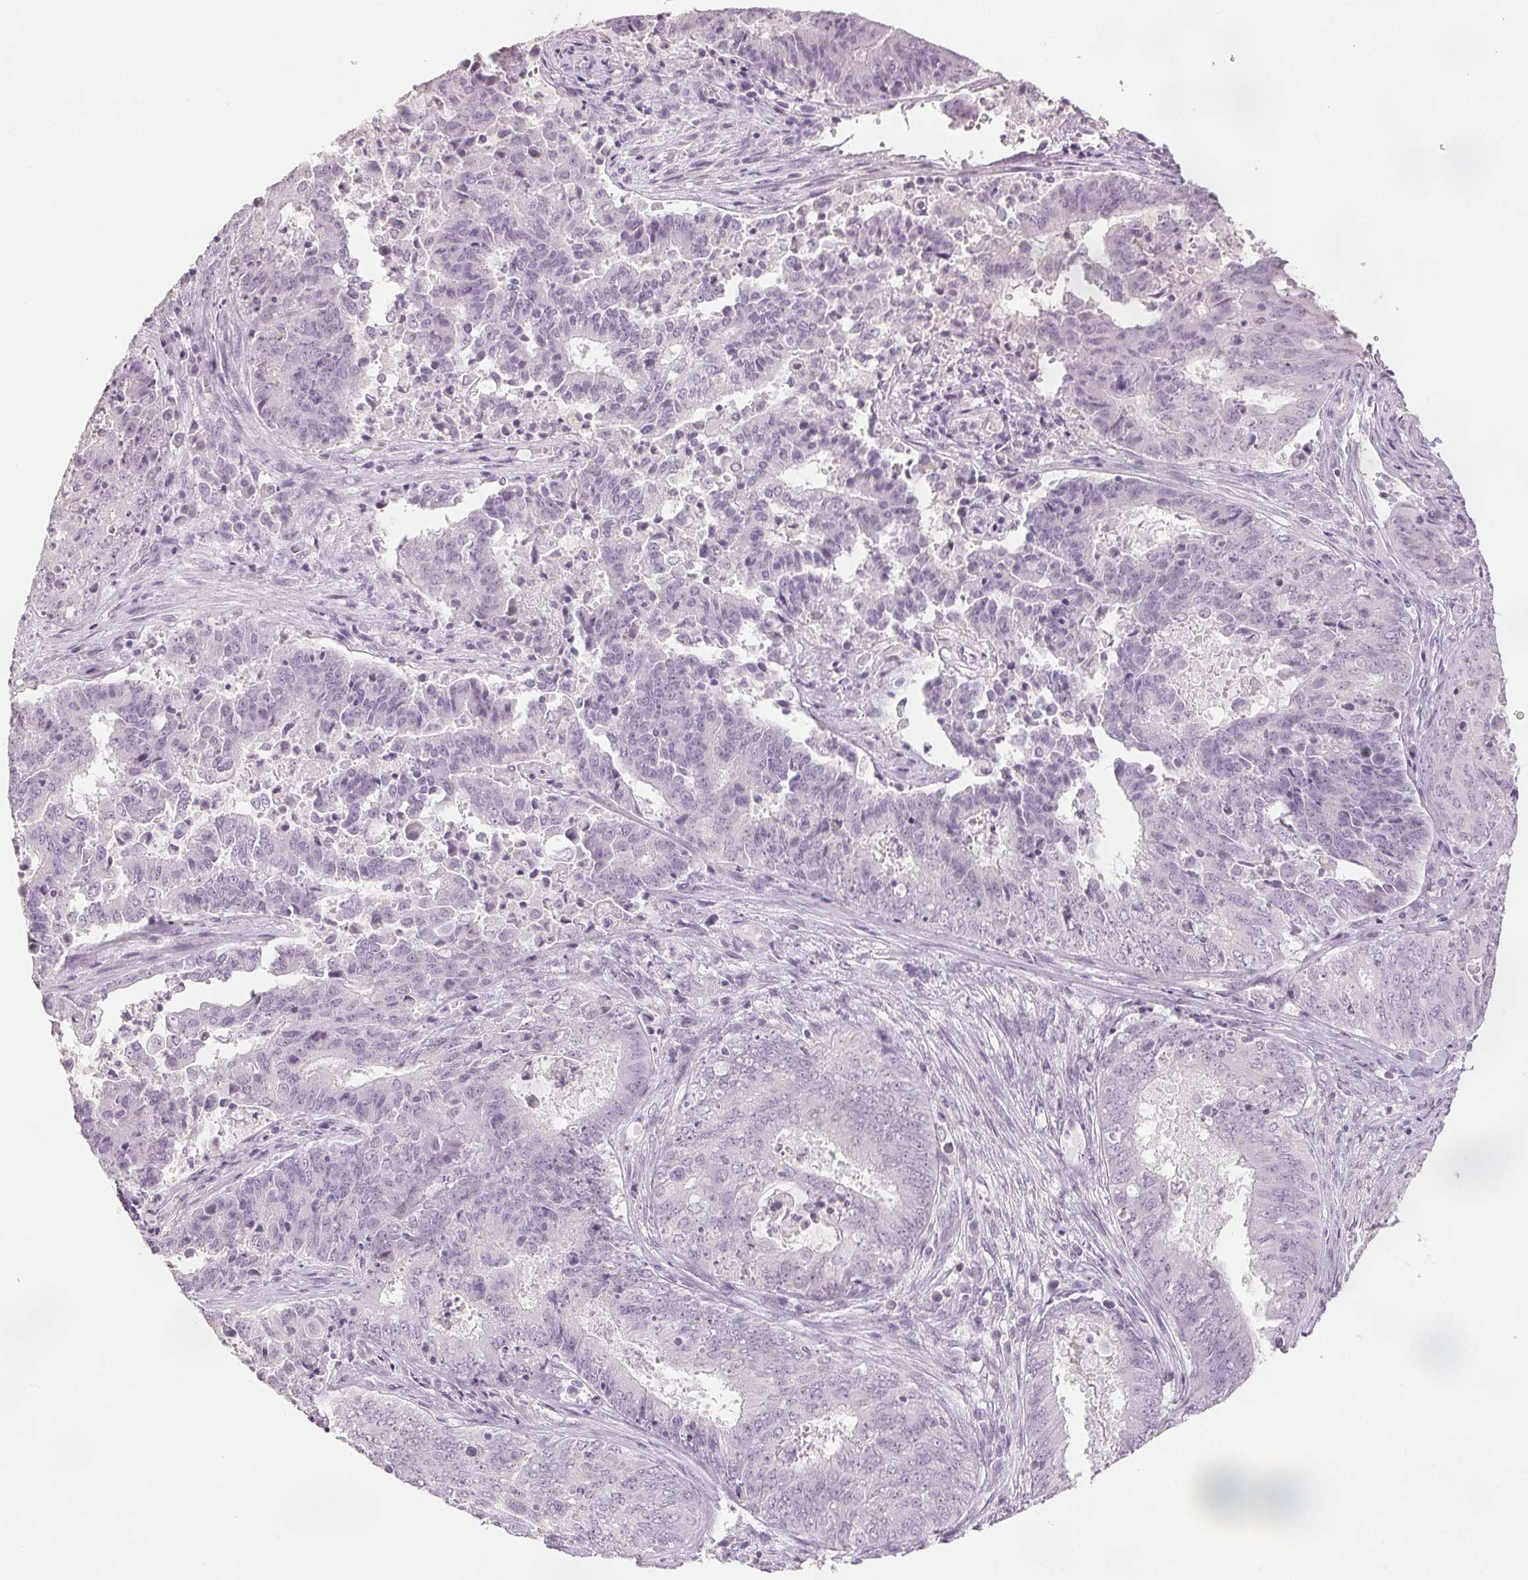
{"staining": {"intensity": "negative", "quantity": "none", "location": "none"}, "tissue": "endometrial cancer", "cell_type": "Tumor cells", "image_type": "cancer", "snomed": [{"axis": "morphology", "description": "Adenocarcinoma, NOS"}, {"axis": "topography", "description": "Endometrium"}], "caption": "The histopathology image shows no significant expression in tumor cells of endometrial adenocarcinoma.", "gene": "SLC27A5", "patient": {"sex": "female", "age": 62}}